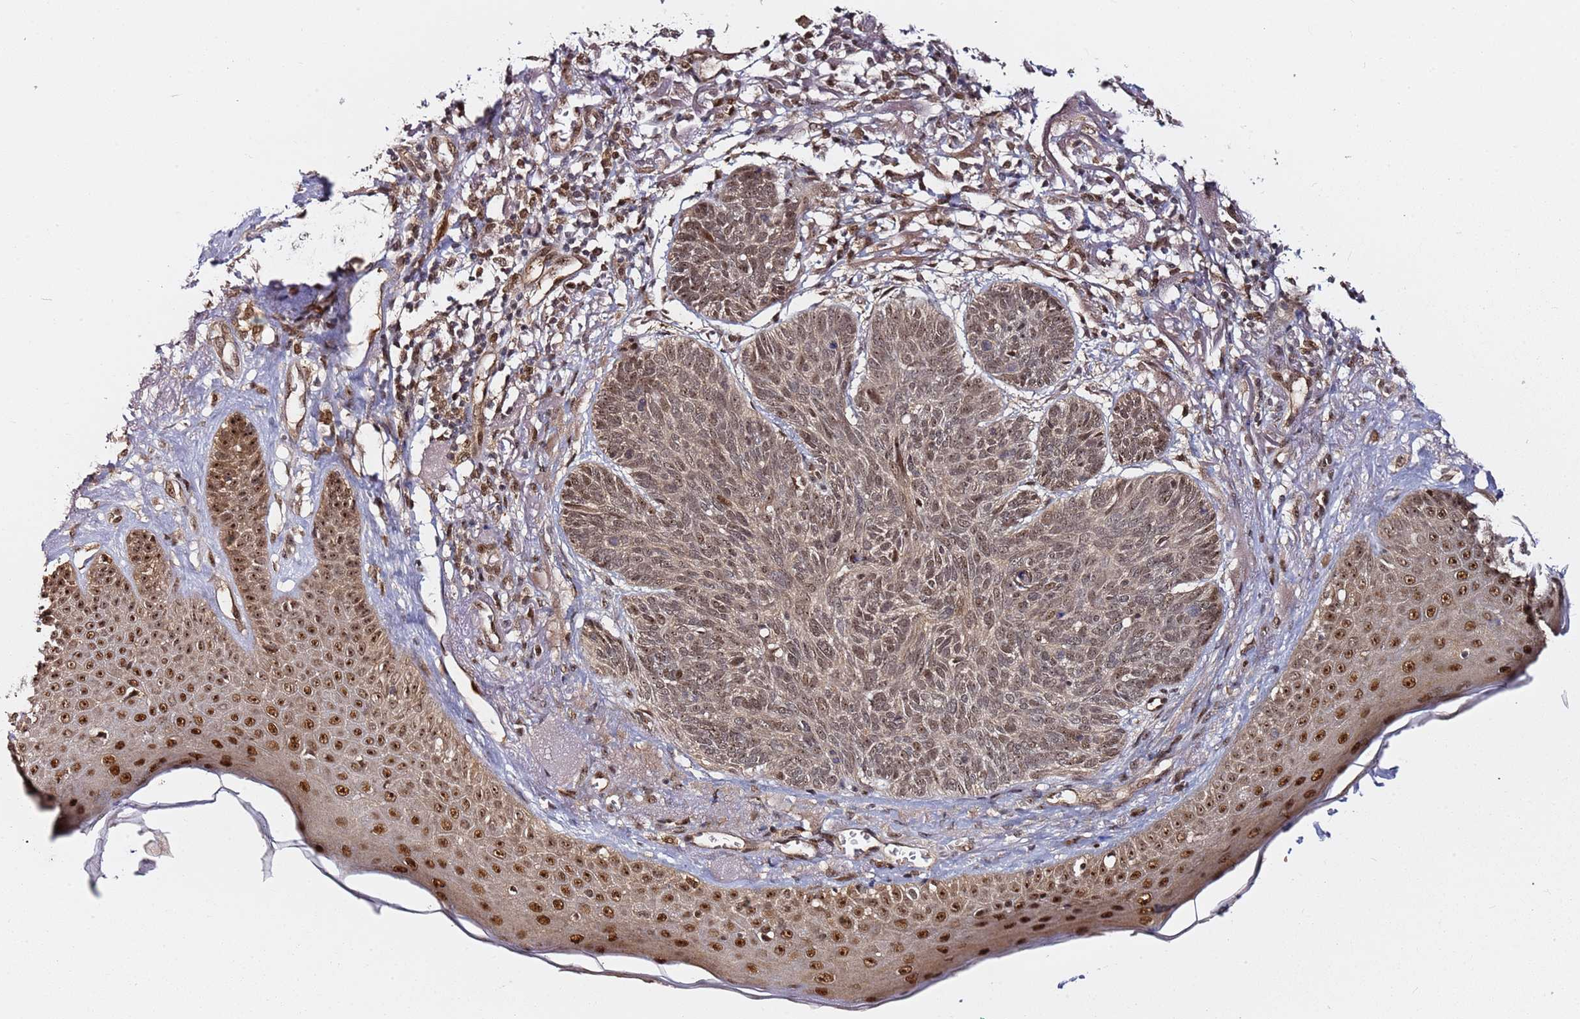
{"staining": {"intensity": "moderate", "quantity": ">75%", "location": "nuclear"}, "tissue": "skin cancer", "cell_type": "Tumor cells", "image_type": "cancer", "snomed": [{"axis": "morphology", "description": "Normal tissue, NOS"}, {"axis": "morphology", "description": "Basal cell carcinoma"}, {"axis": "topography", "description": "Skin"}], "caption": "A high-resolution micrograph shows immunohistochemistry (IHC) staining of skin cancer, which exhibits moderate nuclear expression in approximately >75% of tumor cells.", "gene": "RGS18", "patient": {"sex": "male", "age": 66}}